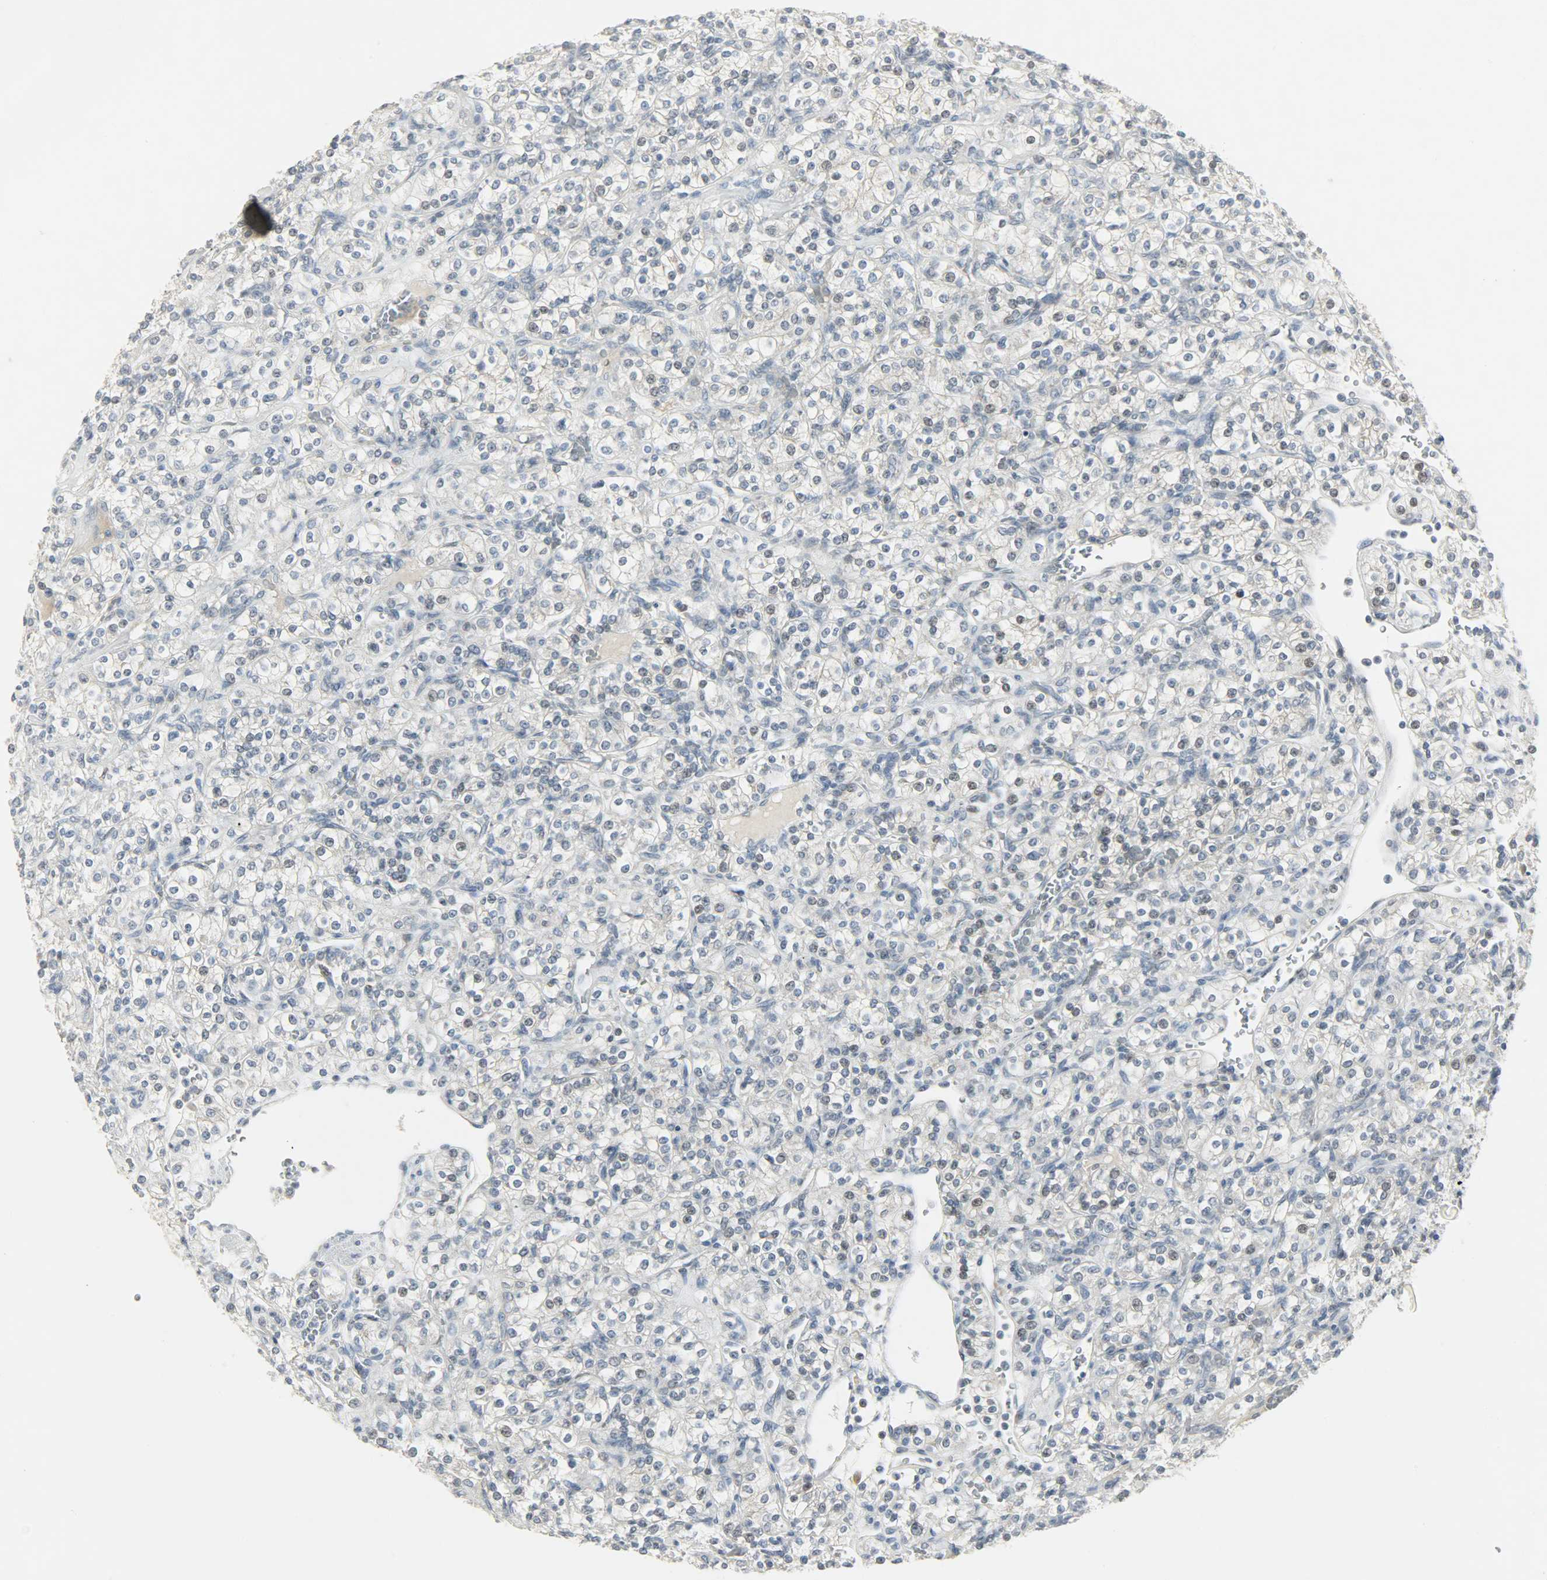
{"staining": {"intensity": "weak", "quantity": "<25%", "location": "nuclear"}, "tissue": "renal cancer", "cell_type": "Tumor cells", "image_type": "cancer", "snomed": [{"axis": "morphology", "description": "Adenocarcinoma, NOS"}, {"axis": "topography", "description": "Kidney"}], "caption": "The micrograph exhibits no significant expression in tumor cells of renal adenocarcinoma.", "gene": "CAMK4", "patient": {"sex": "male", "age": 77}}